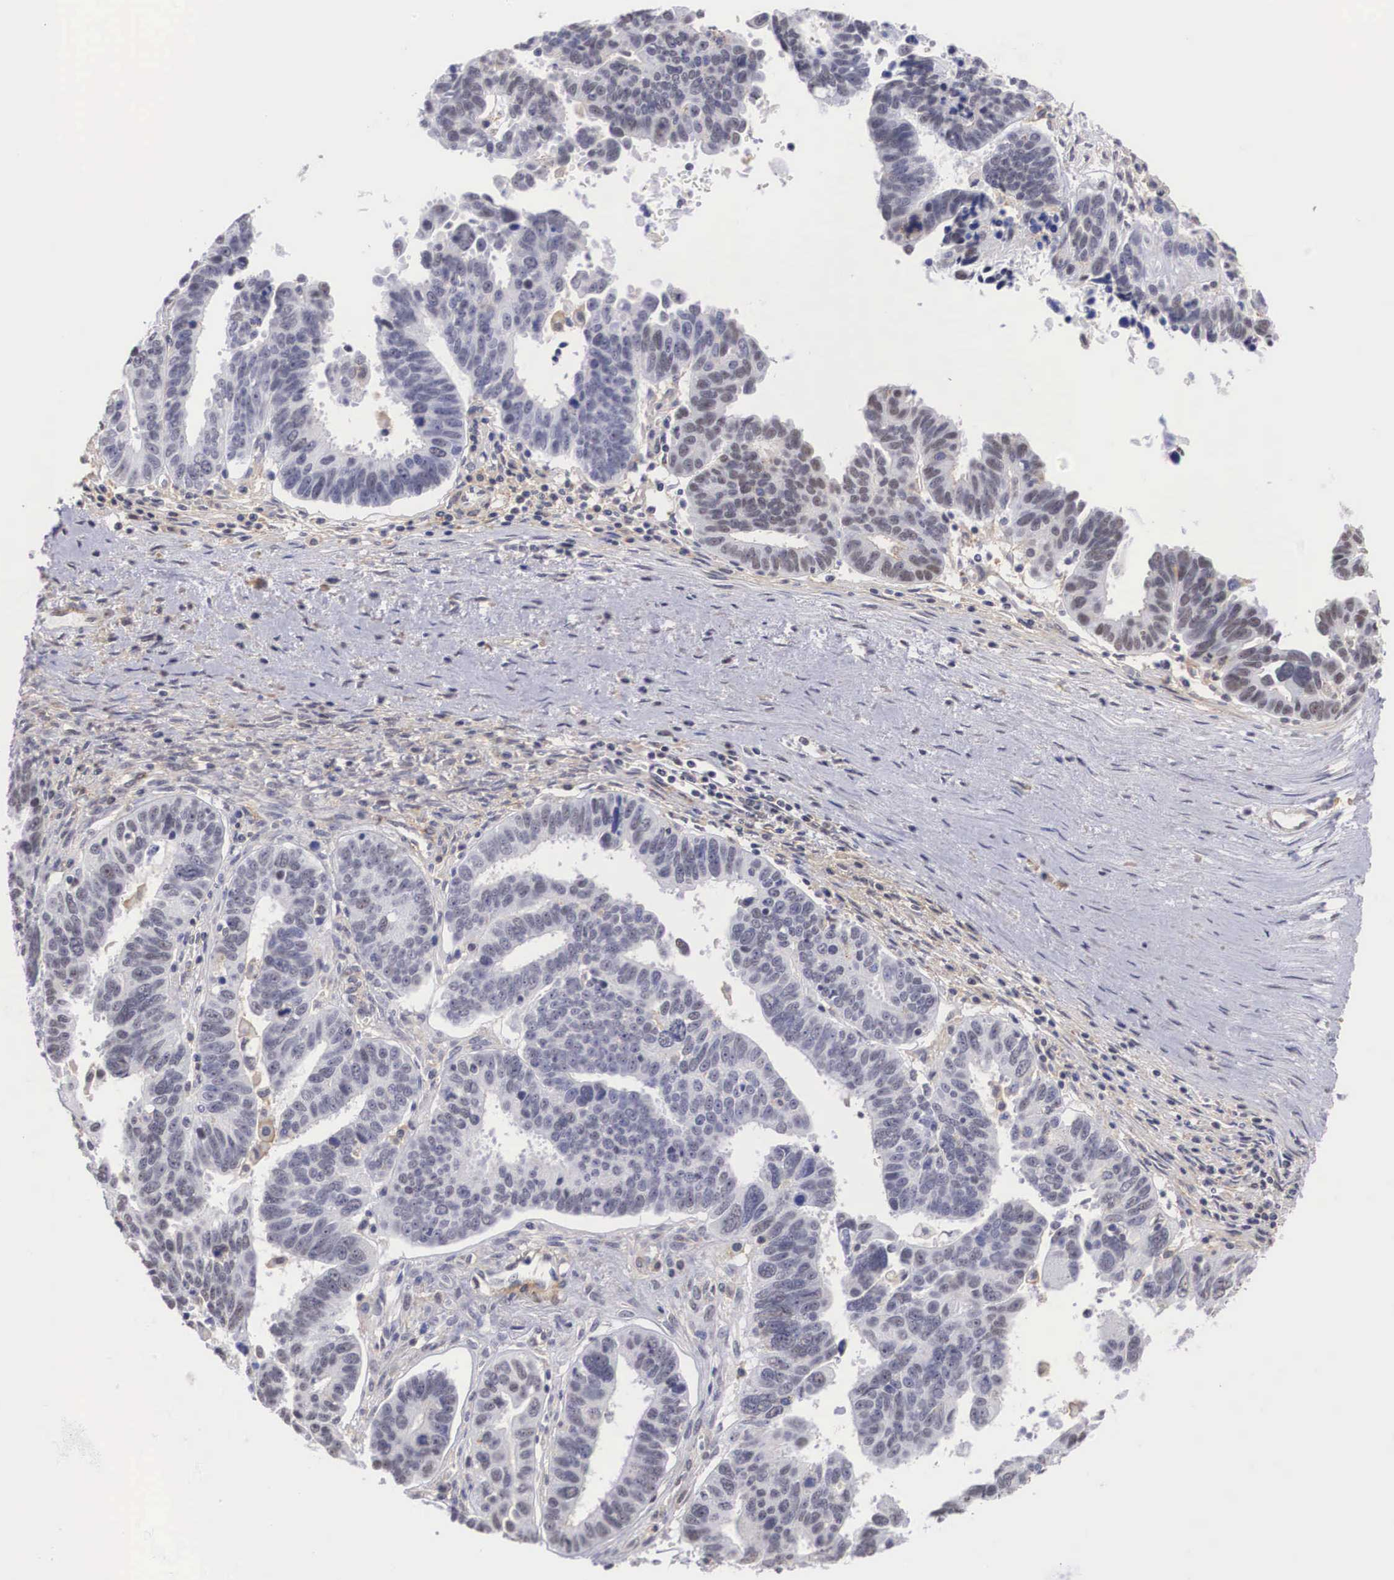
{"staining": {"intensity": "negative", "quantity": "none", "location": "none"}, "tissue": "ovarian cancer", "cell_type": "Tumor cells", "image_type": "cancer", "snomed": [{"axis": "morphology", "description": "Carcinoma, endometroid"}, {"axis": "morphology", "description": "Cystadenocarcinoma, serous, NOS"}, {"axis": "topography", "description": "Ovary"}], "caption": "The immunohistochemistry (IHC) image has no significant expression in tumor cells of ovarian cancer (endometroid carcinoma) tissue.", "gene": "NR4A2", "patient": {"sex": "female", "age": 45}}